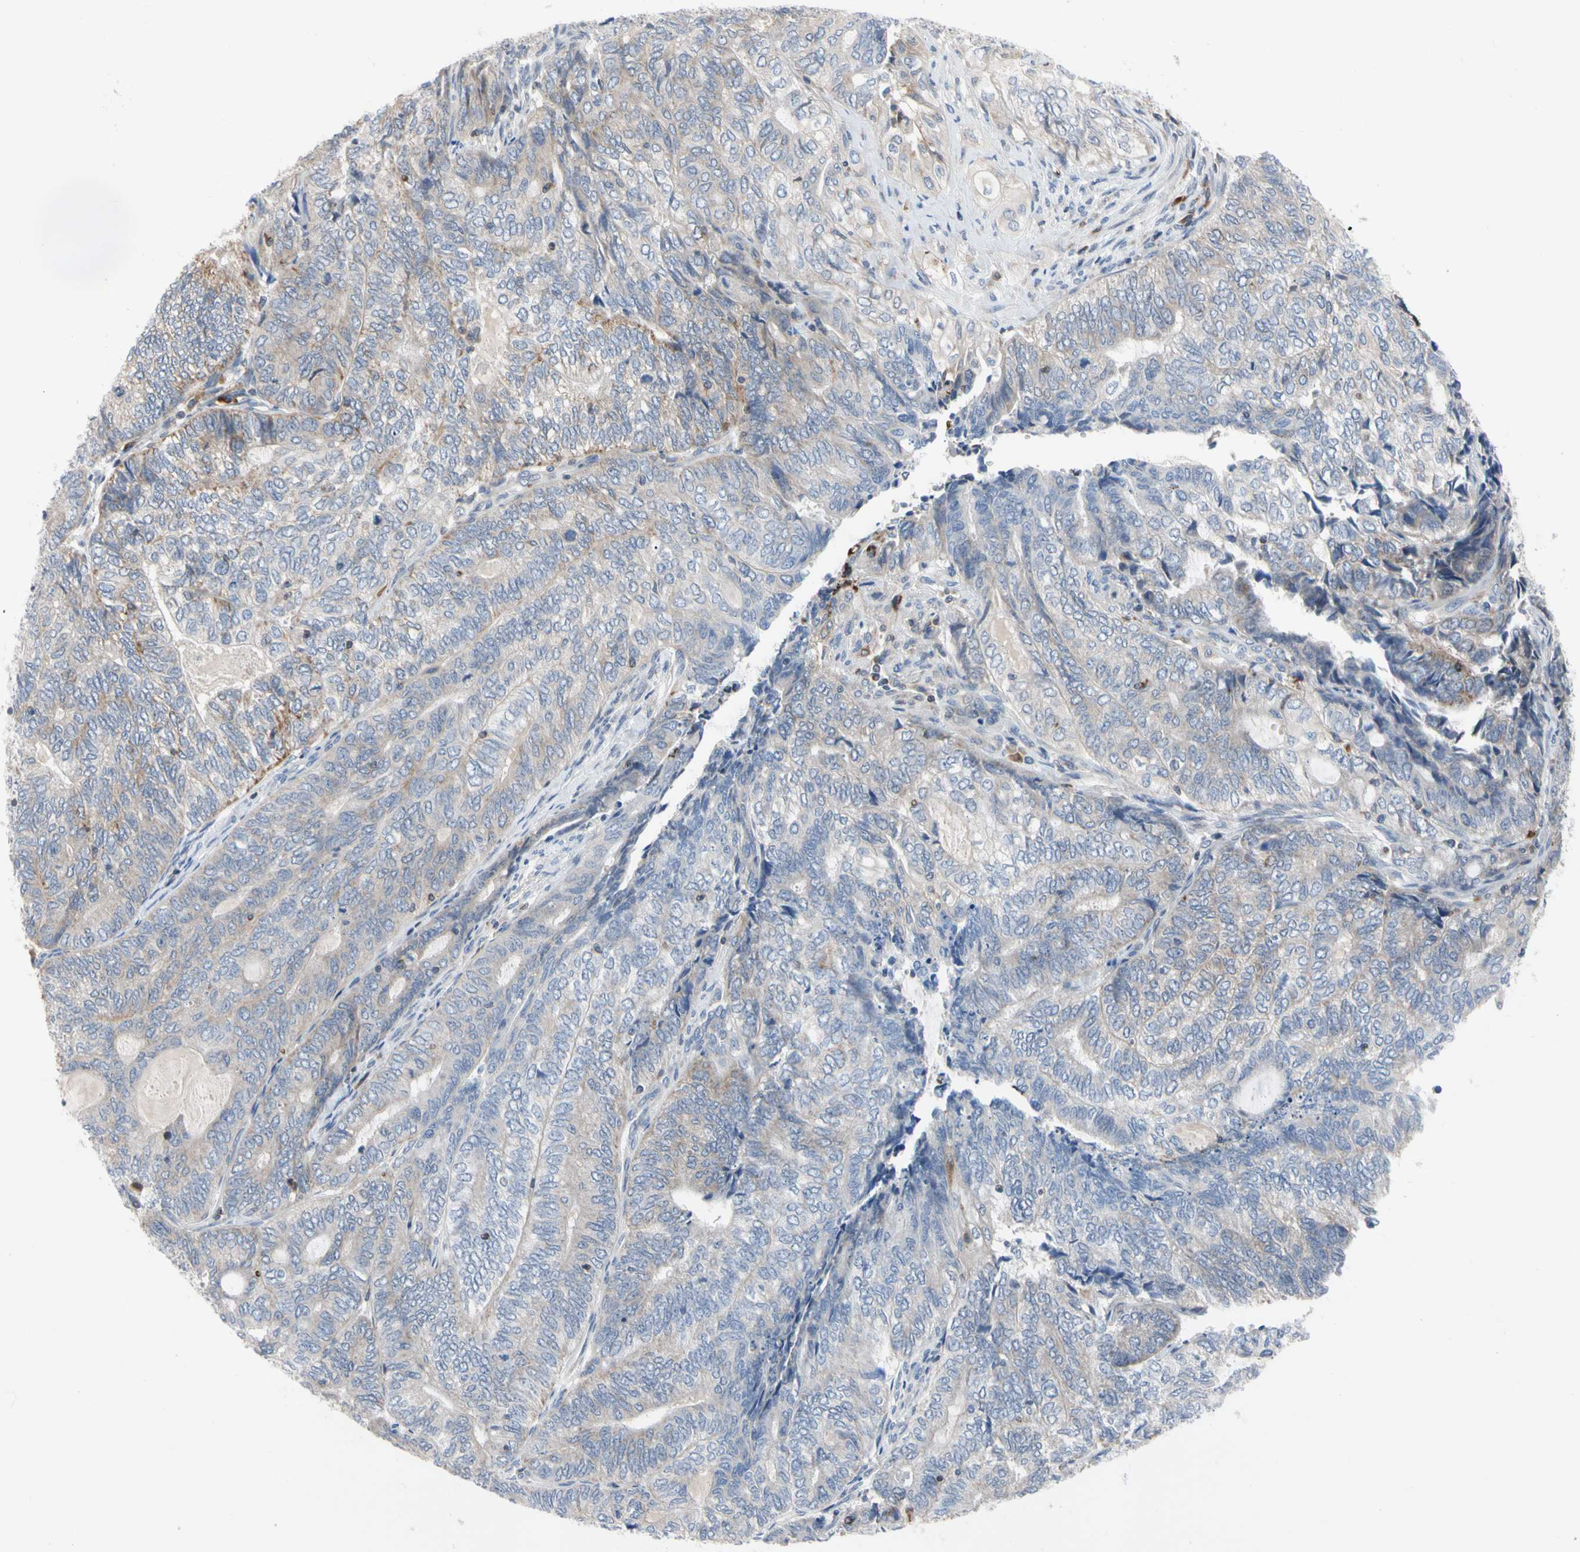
{"staining": {"intensity": "weak", "quantity": "<25%", "location": "cytoplasmic/membranous"}, "tissue": "endometrial cancer", "cell_type": "Tumor cells", "image_type": "cancer", "snomed": [{"axis": "morphology", "description": "Adenocarcinoma, NOS"}, {"axis": "topography", "description": "Uterus"}, {"axis": "topography", "description": "Endometrium"}], "caption": "Image shows no protein staining in tumor cells of endometrial cancer (adenocarcinoma) tissue. Brightfield microscopy of immunohistochemistry (IHC) stained with DAB (3,3'-diaminobenzidine) (brown) and hematoxylin (blue), captured at high magnification.", "gene": "MCL1", "patient": {"sex": "female", "age": 70}}